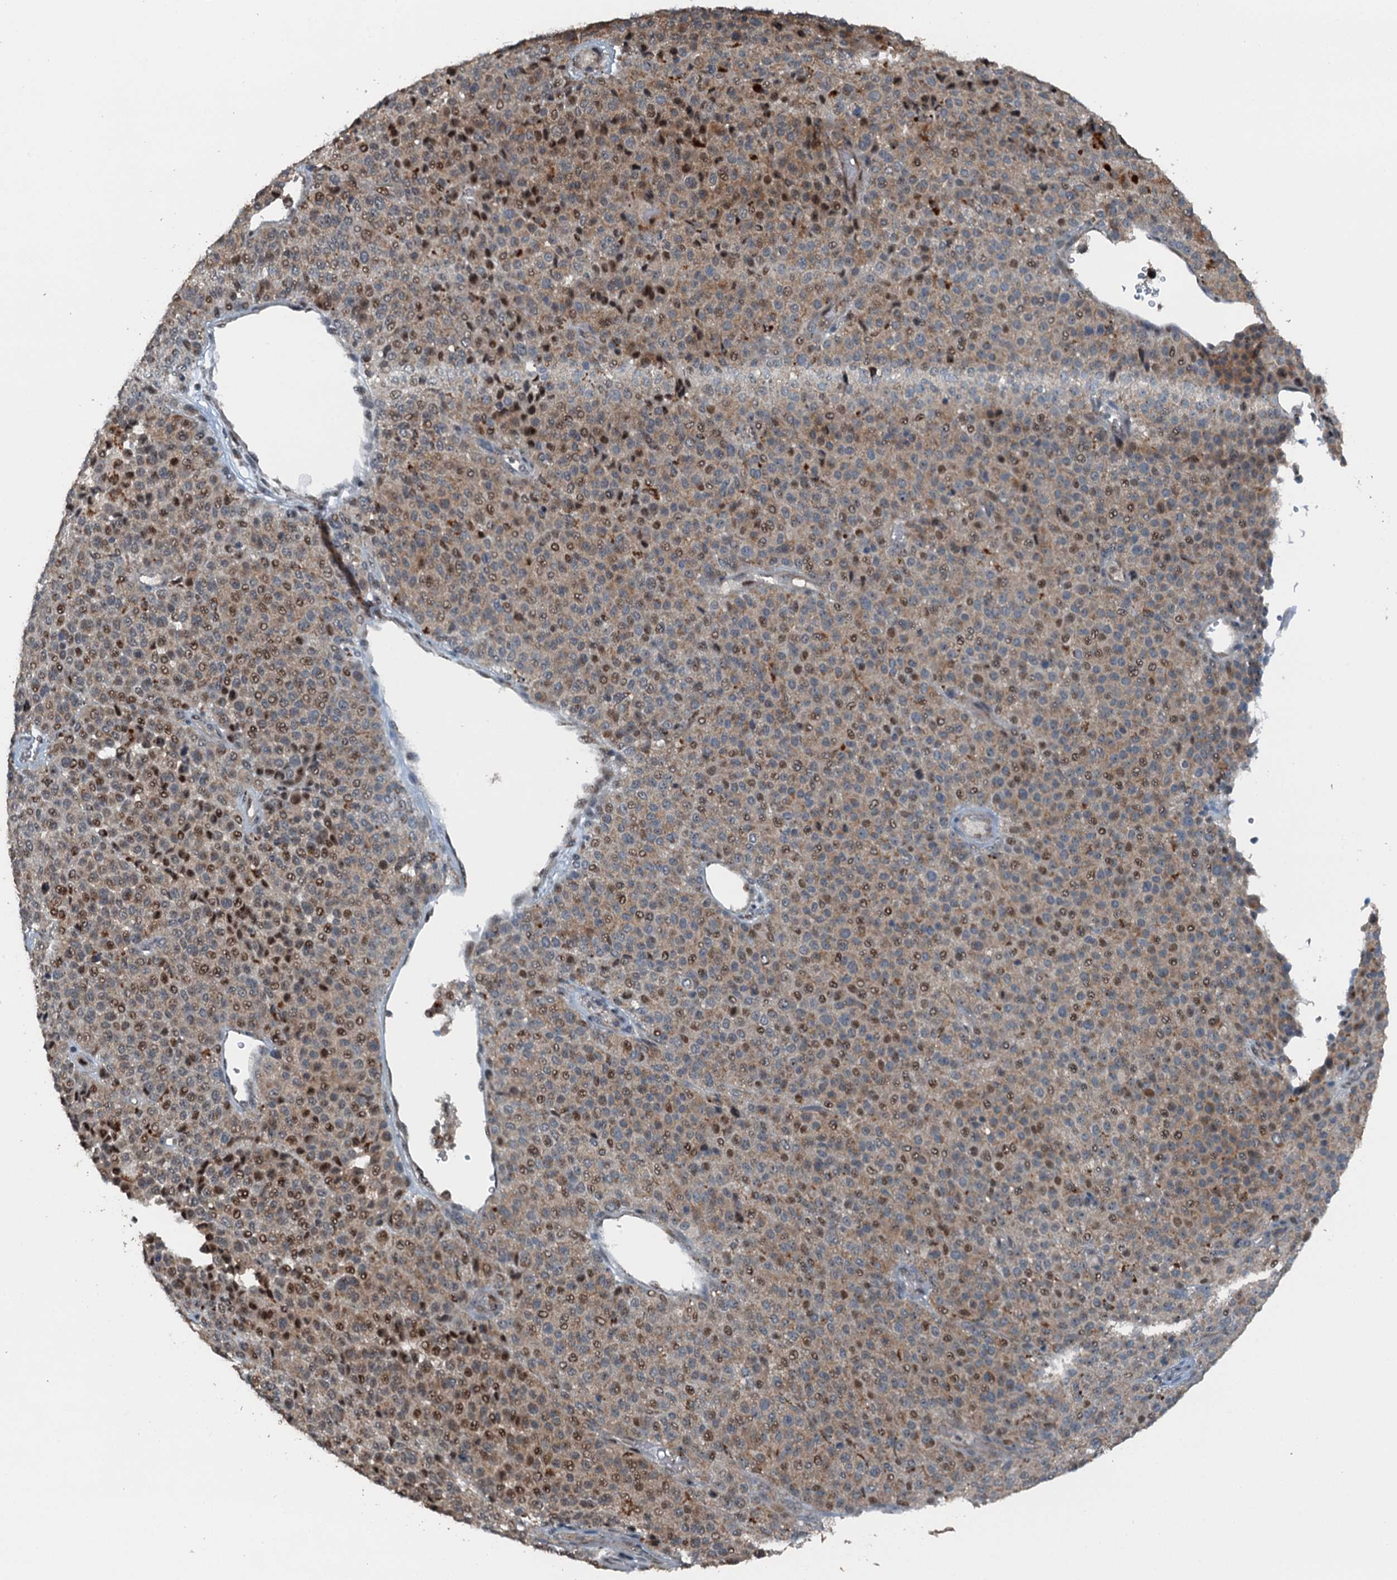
{"staining": {"intensity": "moderate", "quantity": ">75%", "location": "cytoplasmic/membranous,nuclear"}, "tissue": "melanoma", "cell_type": "Tumor cells", "image_type": "cancer", "snomed": [{"axis": "morphology", "description": "Malignant melanoma, Metastatic site"}, {"axis": "topography", "description": "Pancreas"}], "caption": "Immunohistochemistry of human melanoma exhibits medium levels of moderate cytoplasmic/membranous and nuclear expression in about >75% of tumor cells.", "gene": "BMERB1", "patient": {"sex": "female", "age": 30}}